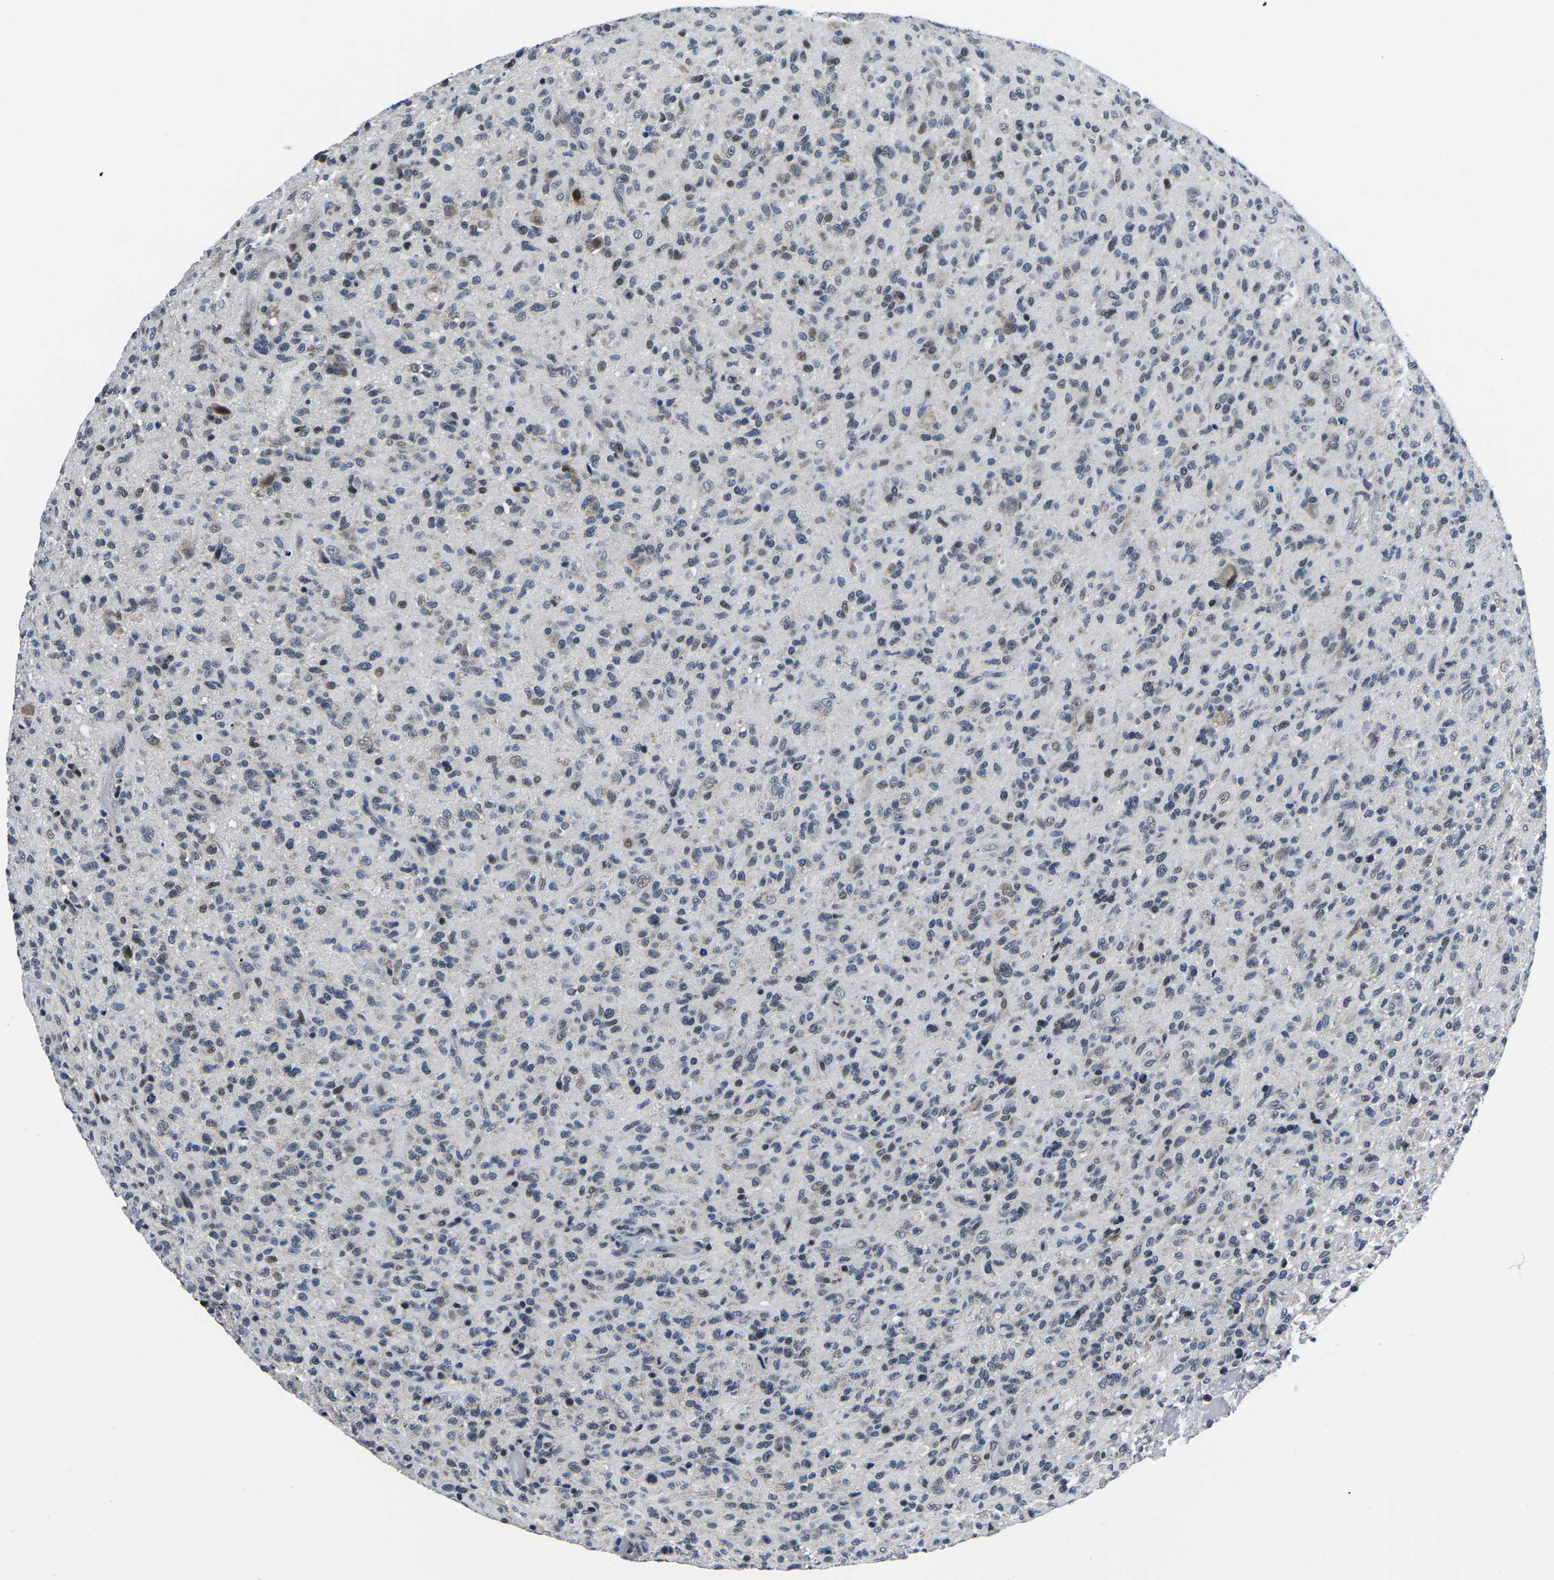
{"staining": {"intensity": "moderate", "quantity": "<25%", "location": "nuclear"}, "tissue": "glioma", "cell_type": "Tumor cells", "image_type": "cancer", "snomed": [{"axis": "morphology", "description": "Glioma, malignant, High grade"}, {"axis": "topography", "description": "Brain"}], "caption": "Immunohistochemistry staining of glioma, which demonstrates low levels of moderate nuclear positivity in about <25% of tumor cells indicating moderate nuclear protein staining. The staining was performed using DAB (3,3'-diaminobenzidine) (brown) for protein detection and nuclei were counterstained in hematoxylin (blue).", "gene": "CDC73", "patient": {"sex": "male", "age": 71}}